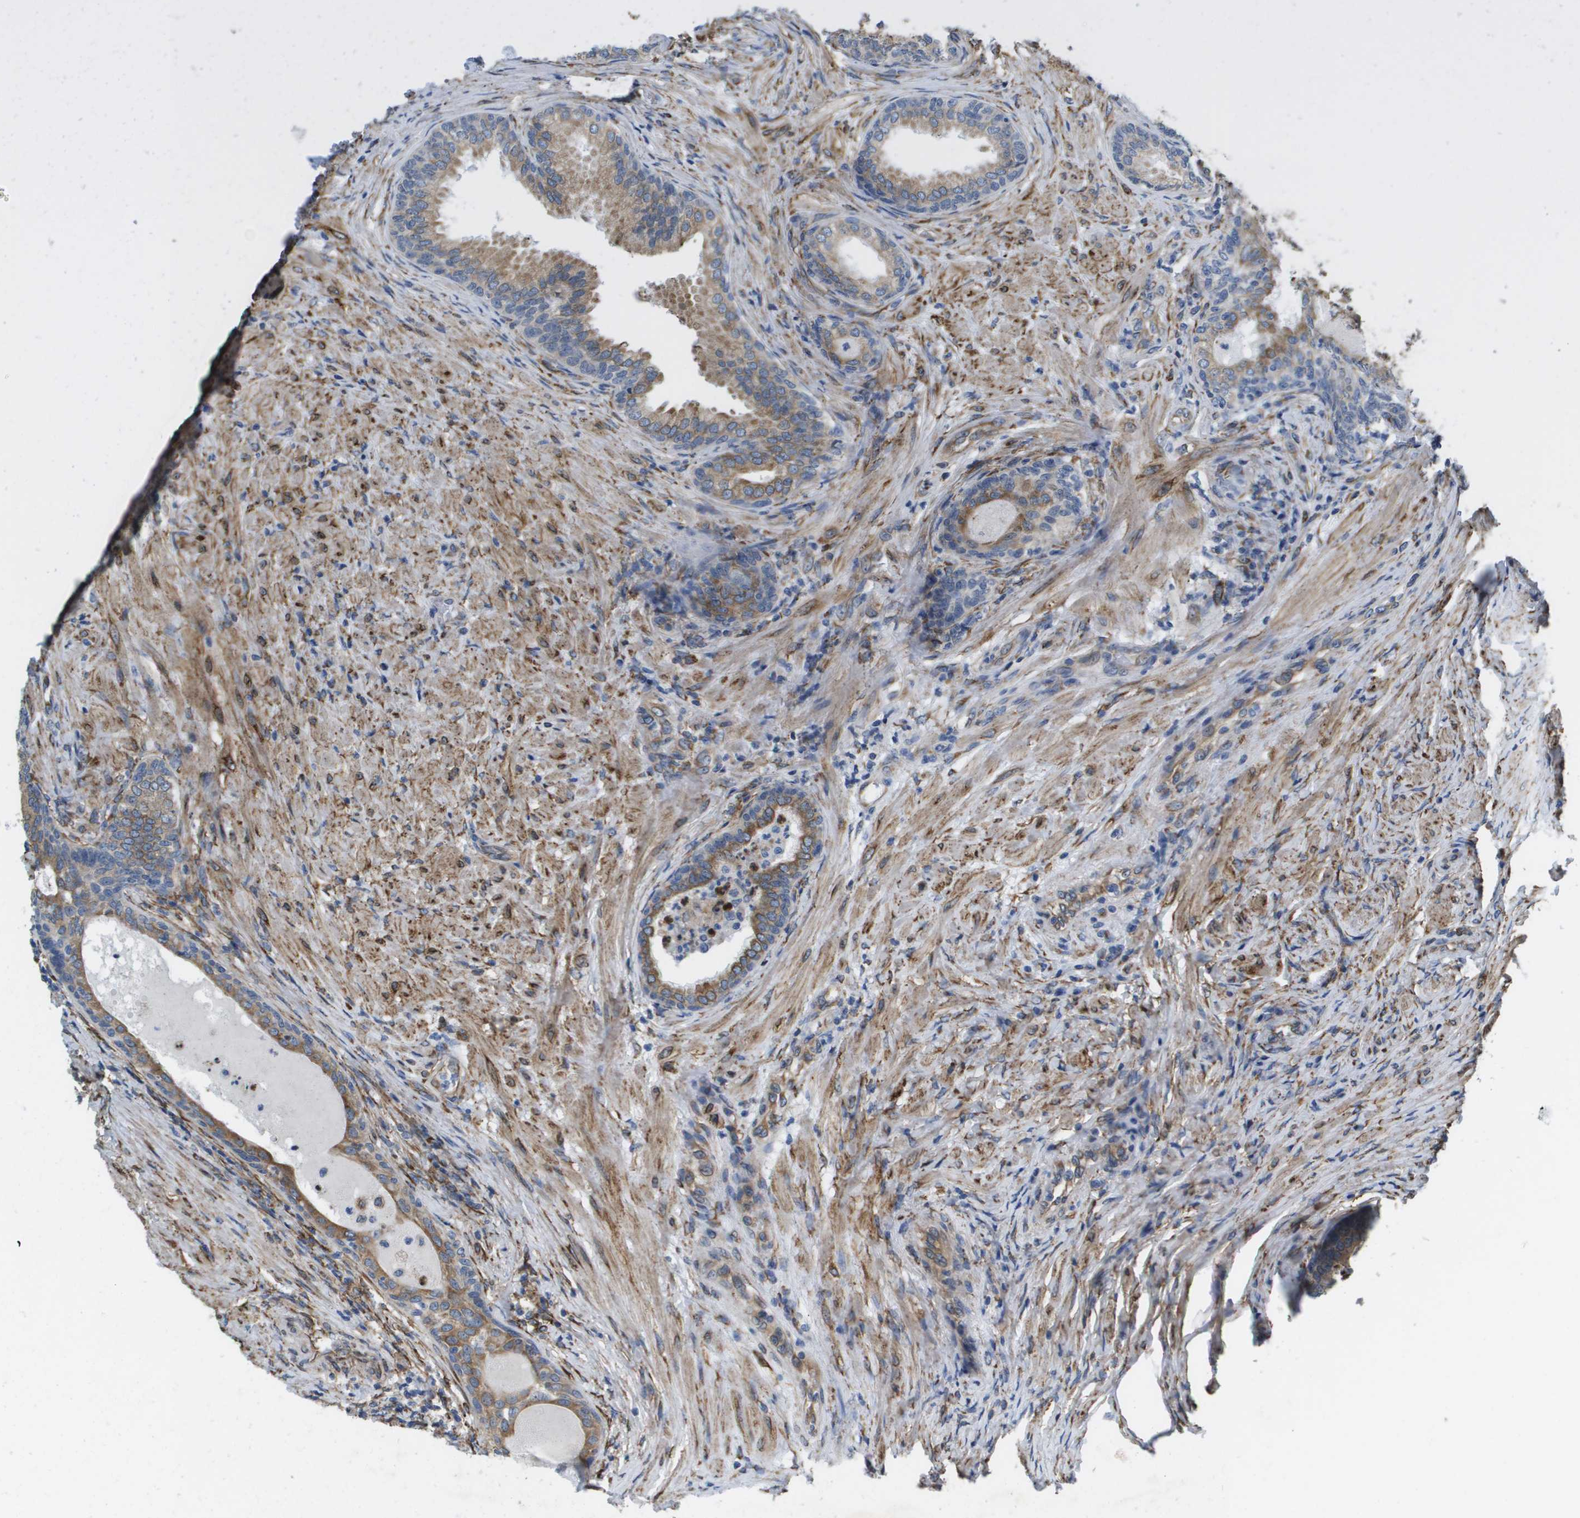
{"staining": {"intensity": "moderate", "quantity": "25%-75%", "location": "cytoplasmic/membranous"}, "tissue": "prostate", "cell_type": "Glandular cells", "image_type": "normal", "snomed": [{"axis": "morphology", "description": "Normal tissue, NOS"}, {"axis": "topography", "description": "Prostate"}], "caption": "Protein staining demonstrates moderate cytoplasmic/membranous positivity in approximately 25%-75% of glandular cells in benign prostate.", "gene": "ST3GAL2", "patient": {"sex": "male", "age": 76}}